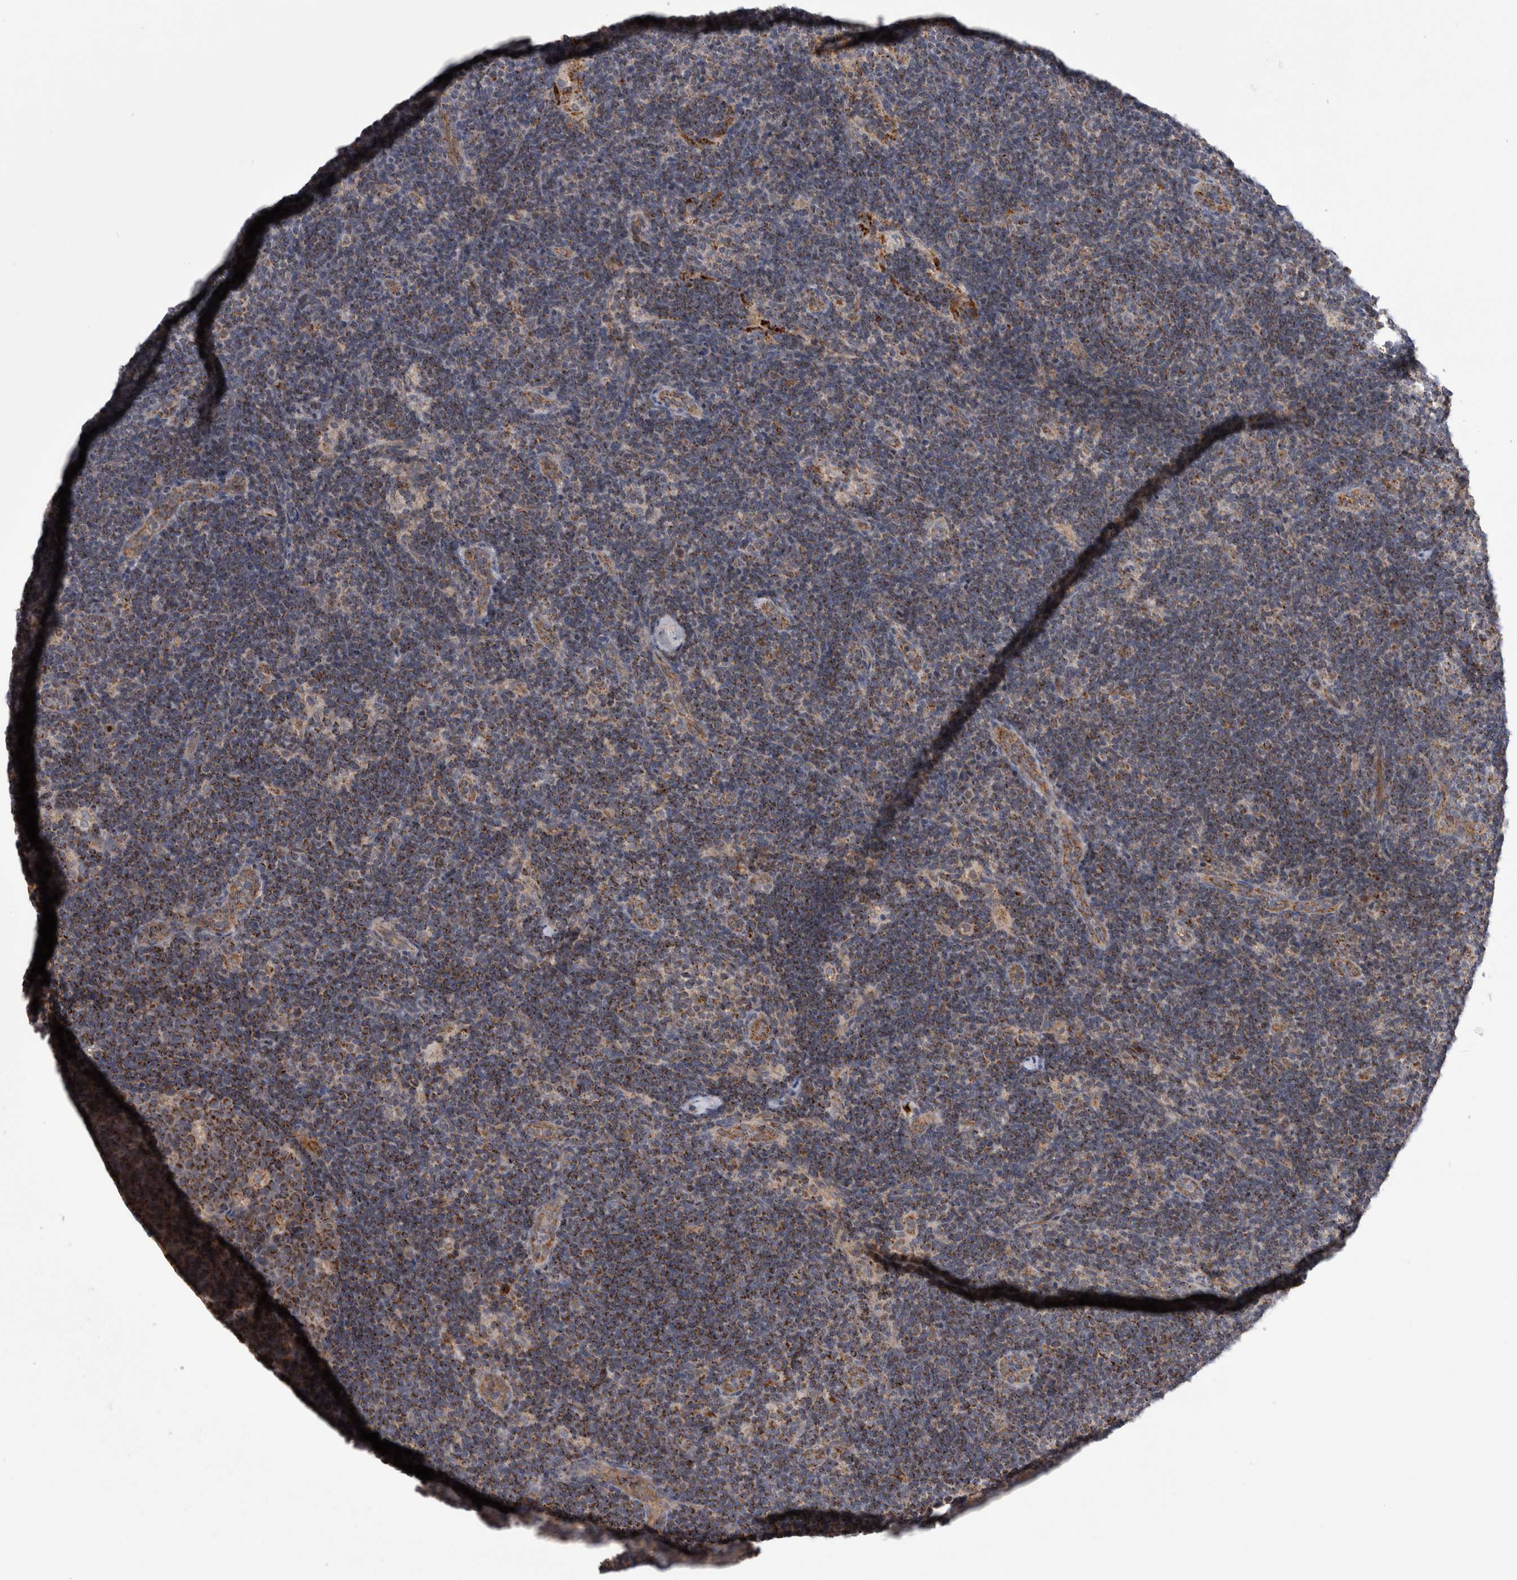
{"staining": {"intensity": "moderate", "quantity": ">75%", "location": "cytoplasmic/membranous"}, "tissue": "lymph node", "cell_type": "Germinal center cells", "image_type": "normal", "snomed": [{"axis": "morphology", "description": "Normal tissue, NOS"}, {"axis": "topography", "description": "Lymph node"}], "caption": "Immunohistochemical staining of unremarkable human lymph node demonstrates medium levels of moderate cytoplasmic/membranous expression in about >75% of germinal center cells. (IHC, brightfield microscopy, high magnification).", "gene": "DARS2", "patient": {"sex": "female", "age": 22}}